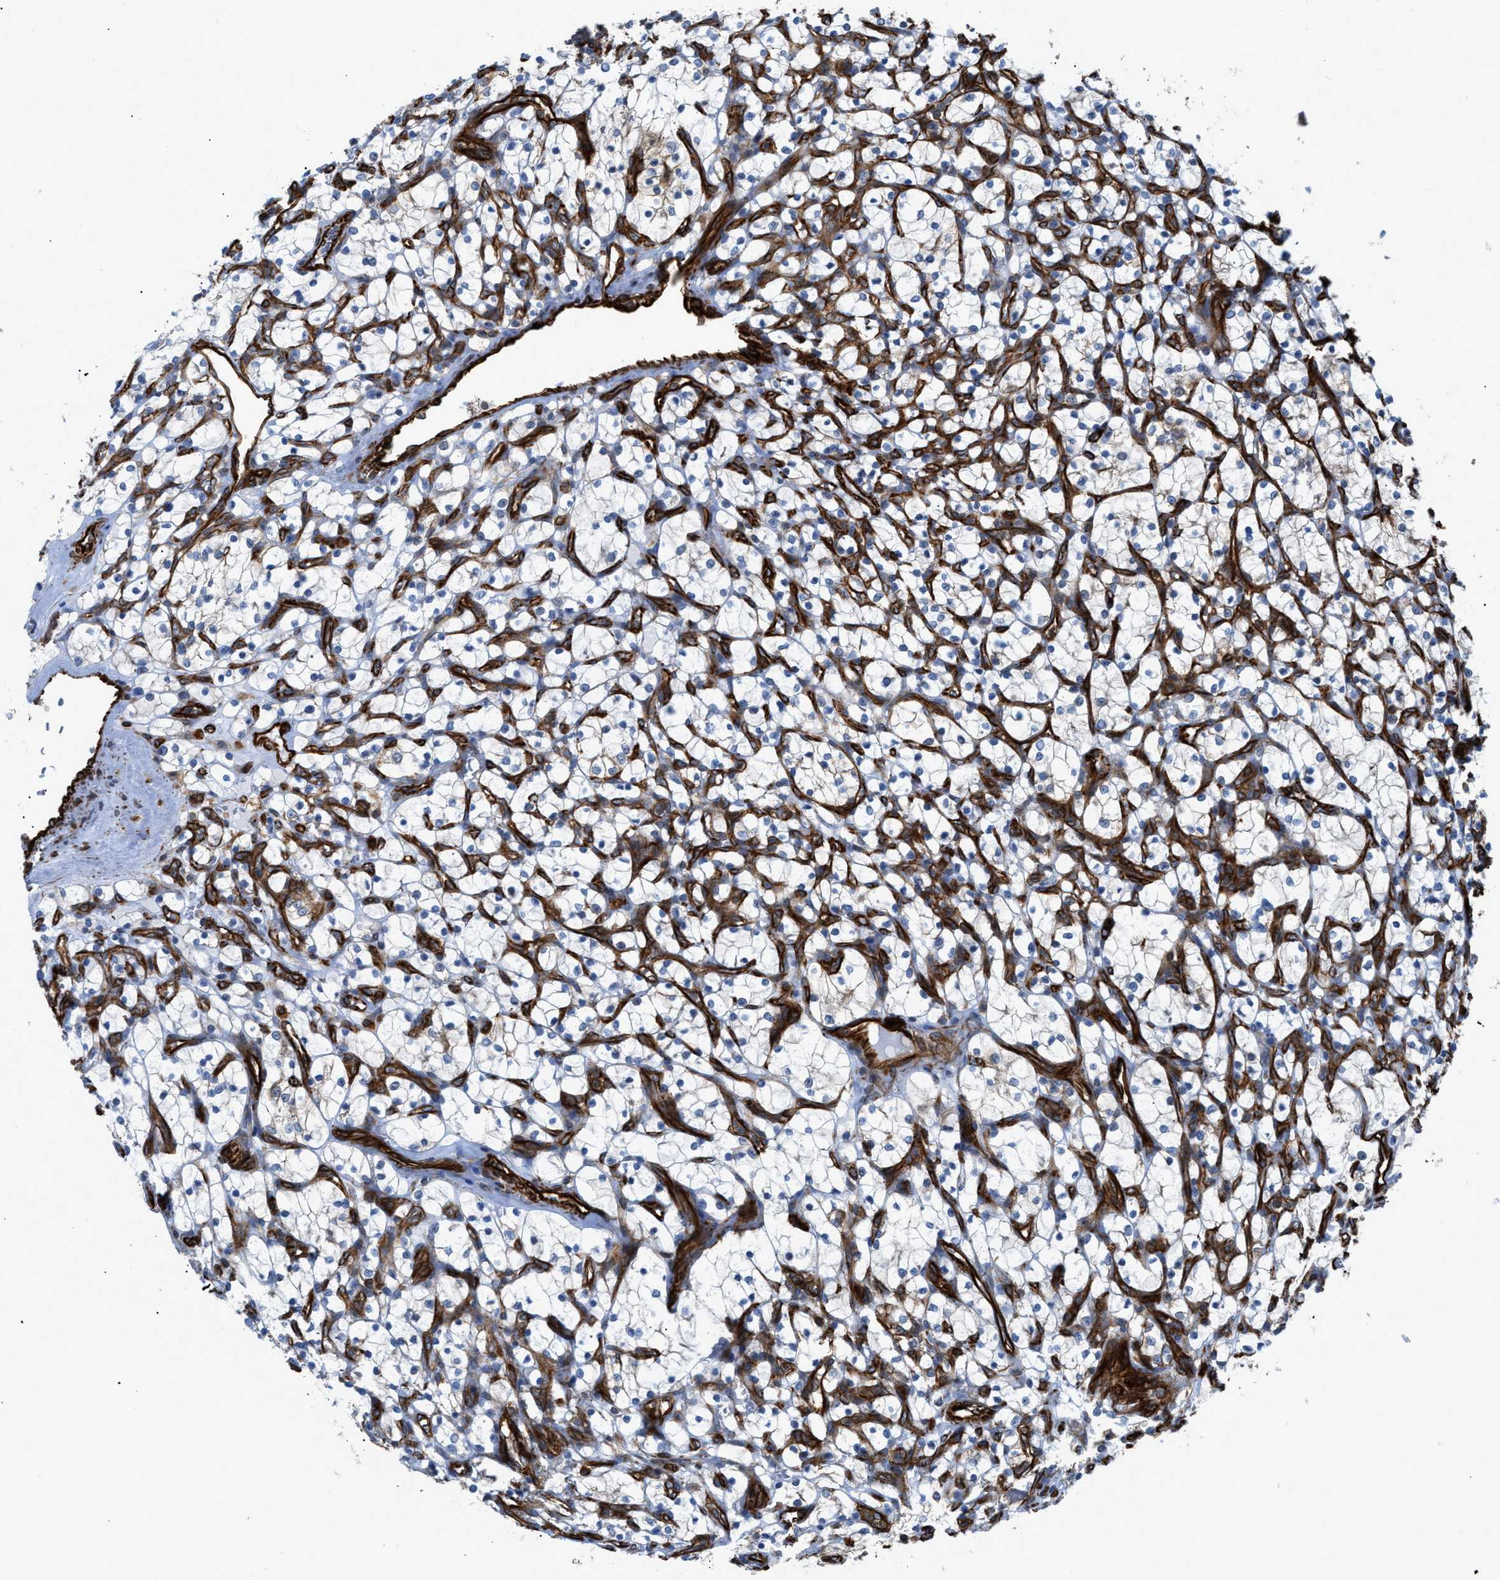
{"staining": {"intensity": "weak", "quantity": "<25%", "location": "cytoplasmic/membranous"}, "tissue": "renal cancer", "cell_type": "Tumor cells", "image_type": "cancer", "snomed": [{"axis": "morphology", "description": "Adenocarcinoma, NOS"}, {"axis": "topography", "description": "Kidney"}], "caption": "High magnification brightfield microscopy of renal adenocarcinoma stained with DAB (3,3'-diaminobenzidine) (brown) and counterstained with hematoxylin (blue): tumor cells show no significant positivity.", "gene": "PTPRE", "patient": {"sex": "female", "age": 69}}